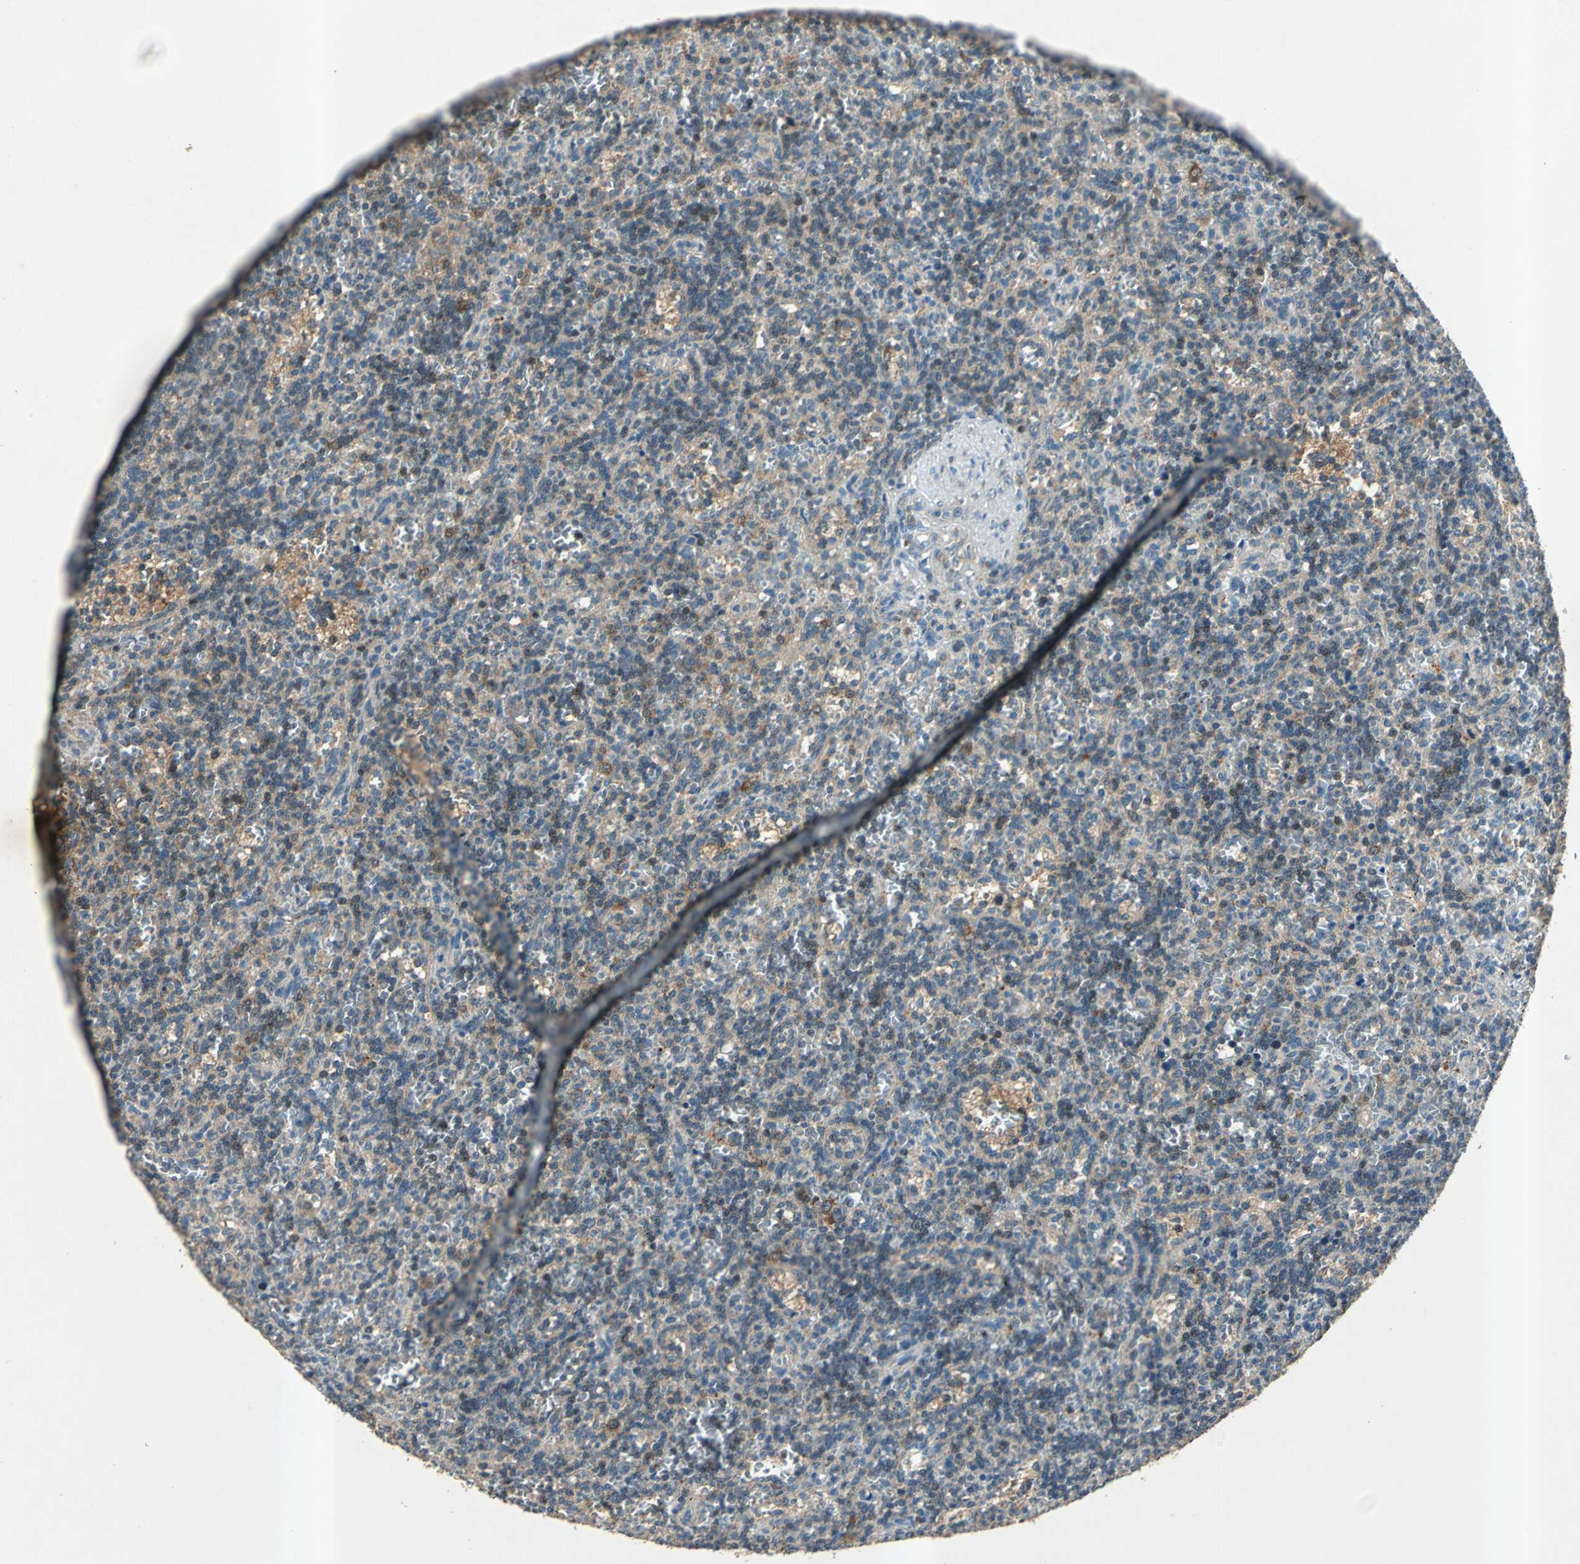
{"staining": {"intensity": "weak", "quantity": "<25%", "location": "cytoplasmic/membranous"}, "tissue": "lymphoma", "cell_type": "Tumor cells", "image_type": "cancer", "snomed": [{"axis": "morphology", "description": "Malignant lymphoma, non-Hodgkin's type, Low grade"}, {"axis": "topography", "description": "Spleen"}], "caption": "DAB immunohistochemical staining of lymphoma displays no significant positivity in tumor cells.", "gene": "AHSA1", "patient": {"sex": "male", "age": 73}}